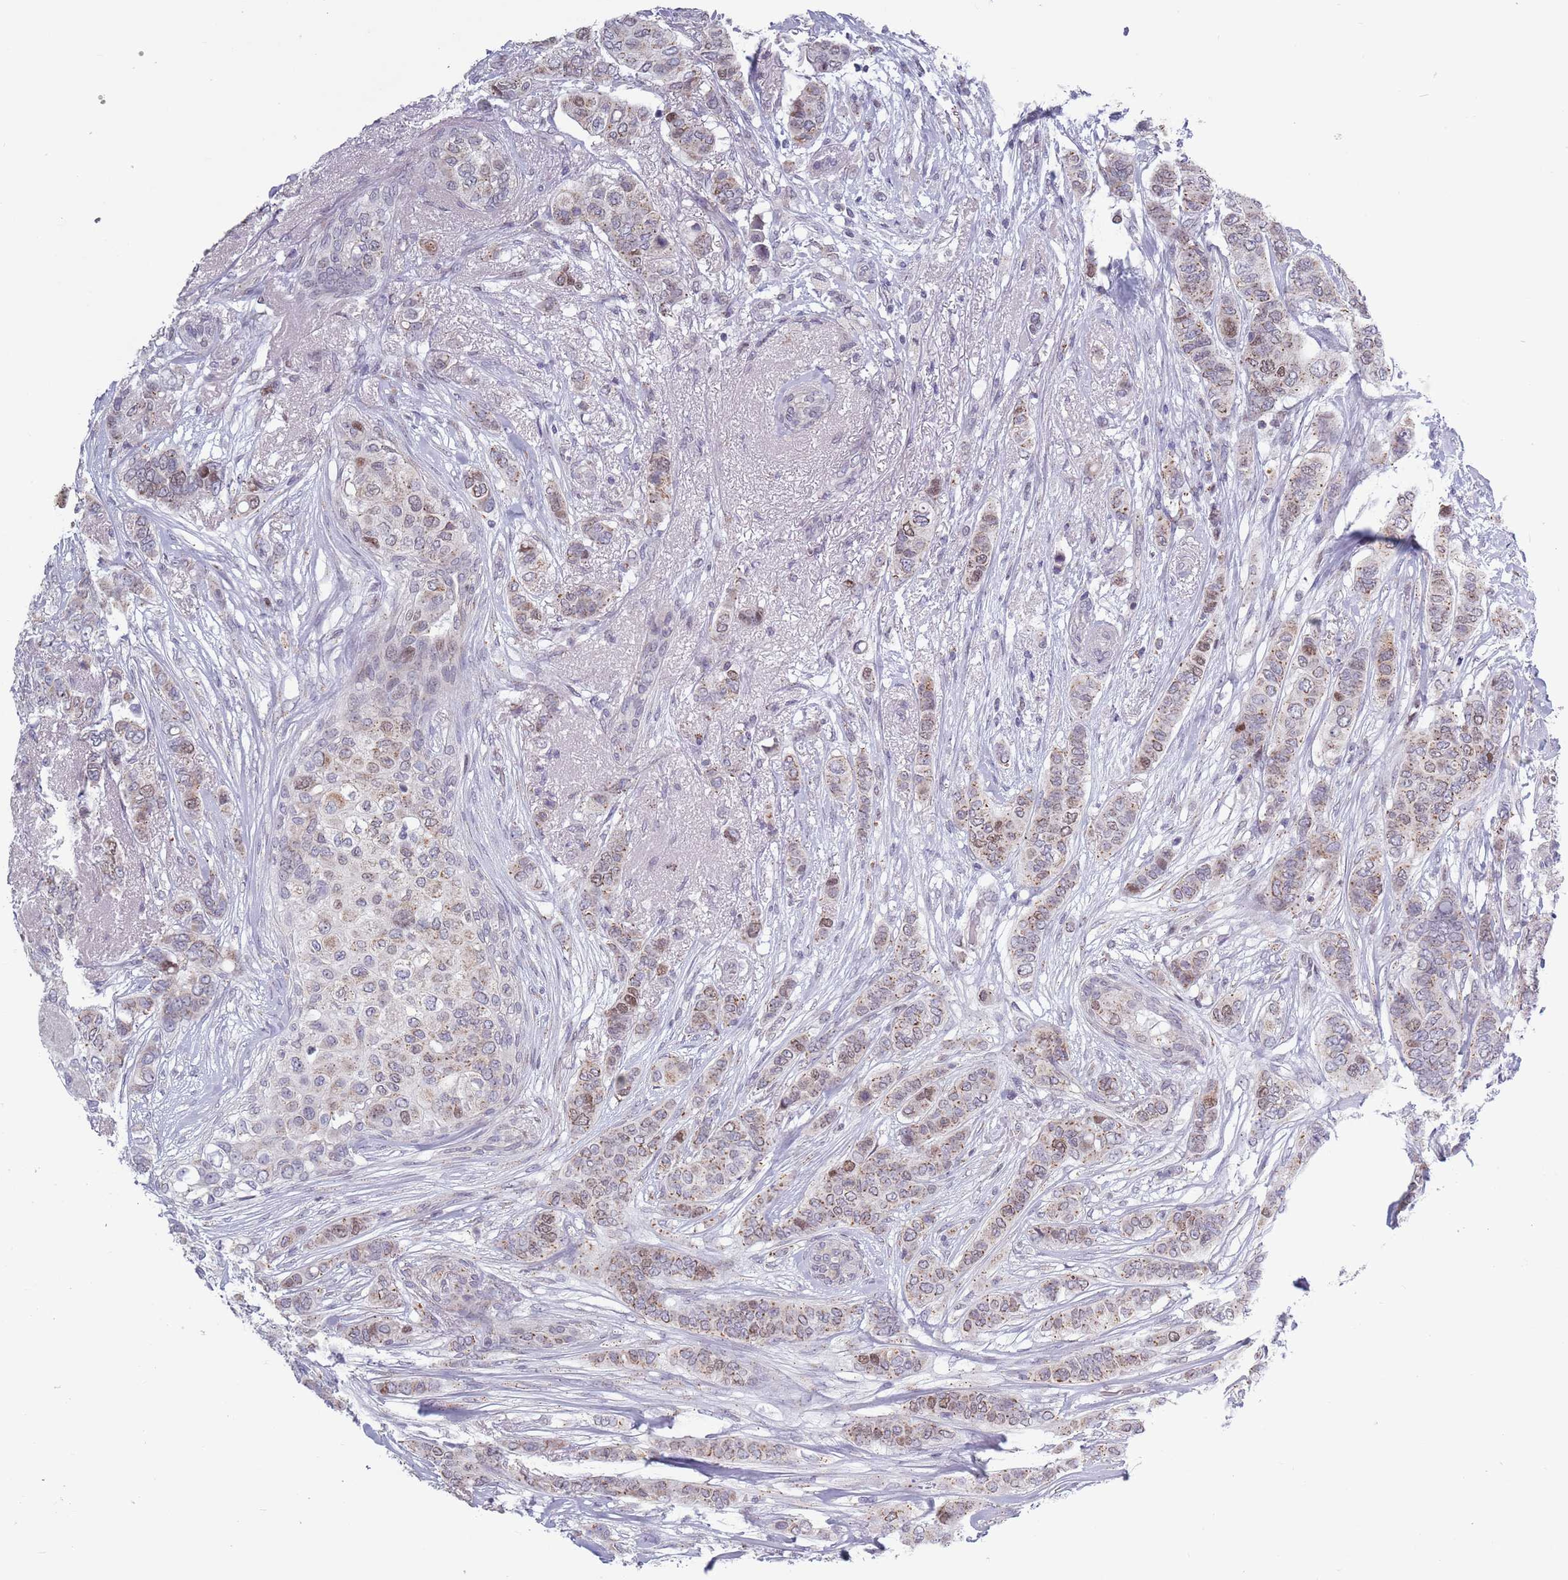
{"staining": {"intensity": "weak", "quantity": ">75%", "location": "cytoplasmic/membranous"}, "tissue": "breast cancer", "cell_type": "Tumor cells", "image_type": "cancer", "snomed": [{"axis": "morphology", "description": "Lobular carcinoma"}, {"axis": "topography", "description": "Breast"}], "caption": "Weak cytoplasmic/membranous positivity is identified in about >75% of tumor cells in breast cancer. (DAB (3,3'-diaminobenzidine) IHC with brightfield microscopy, high magnification).", "gene": "ZKSCAN2", "patient": {"sex": "female", "age": 51}}